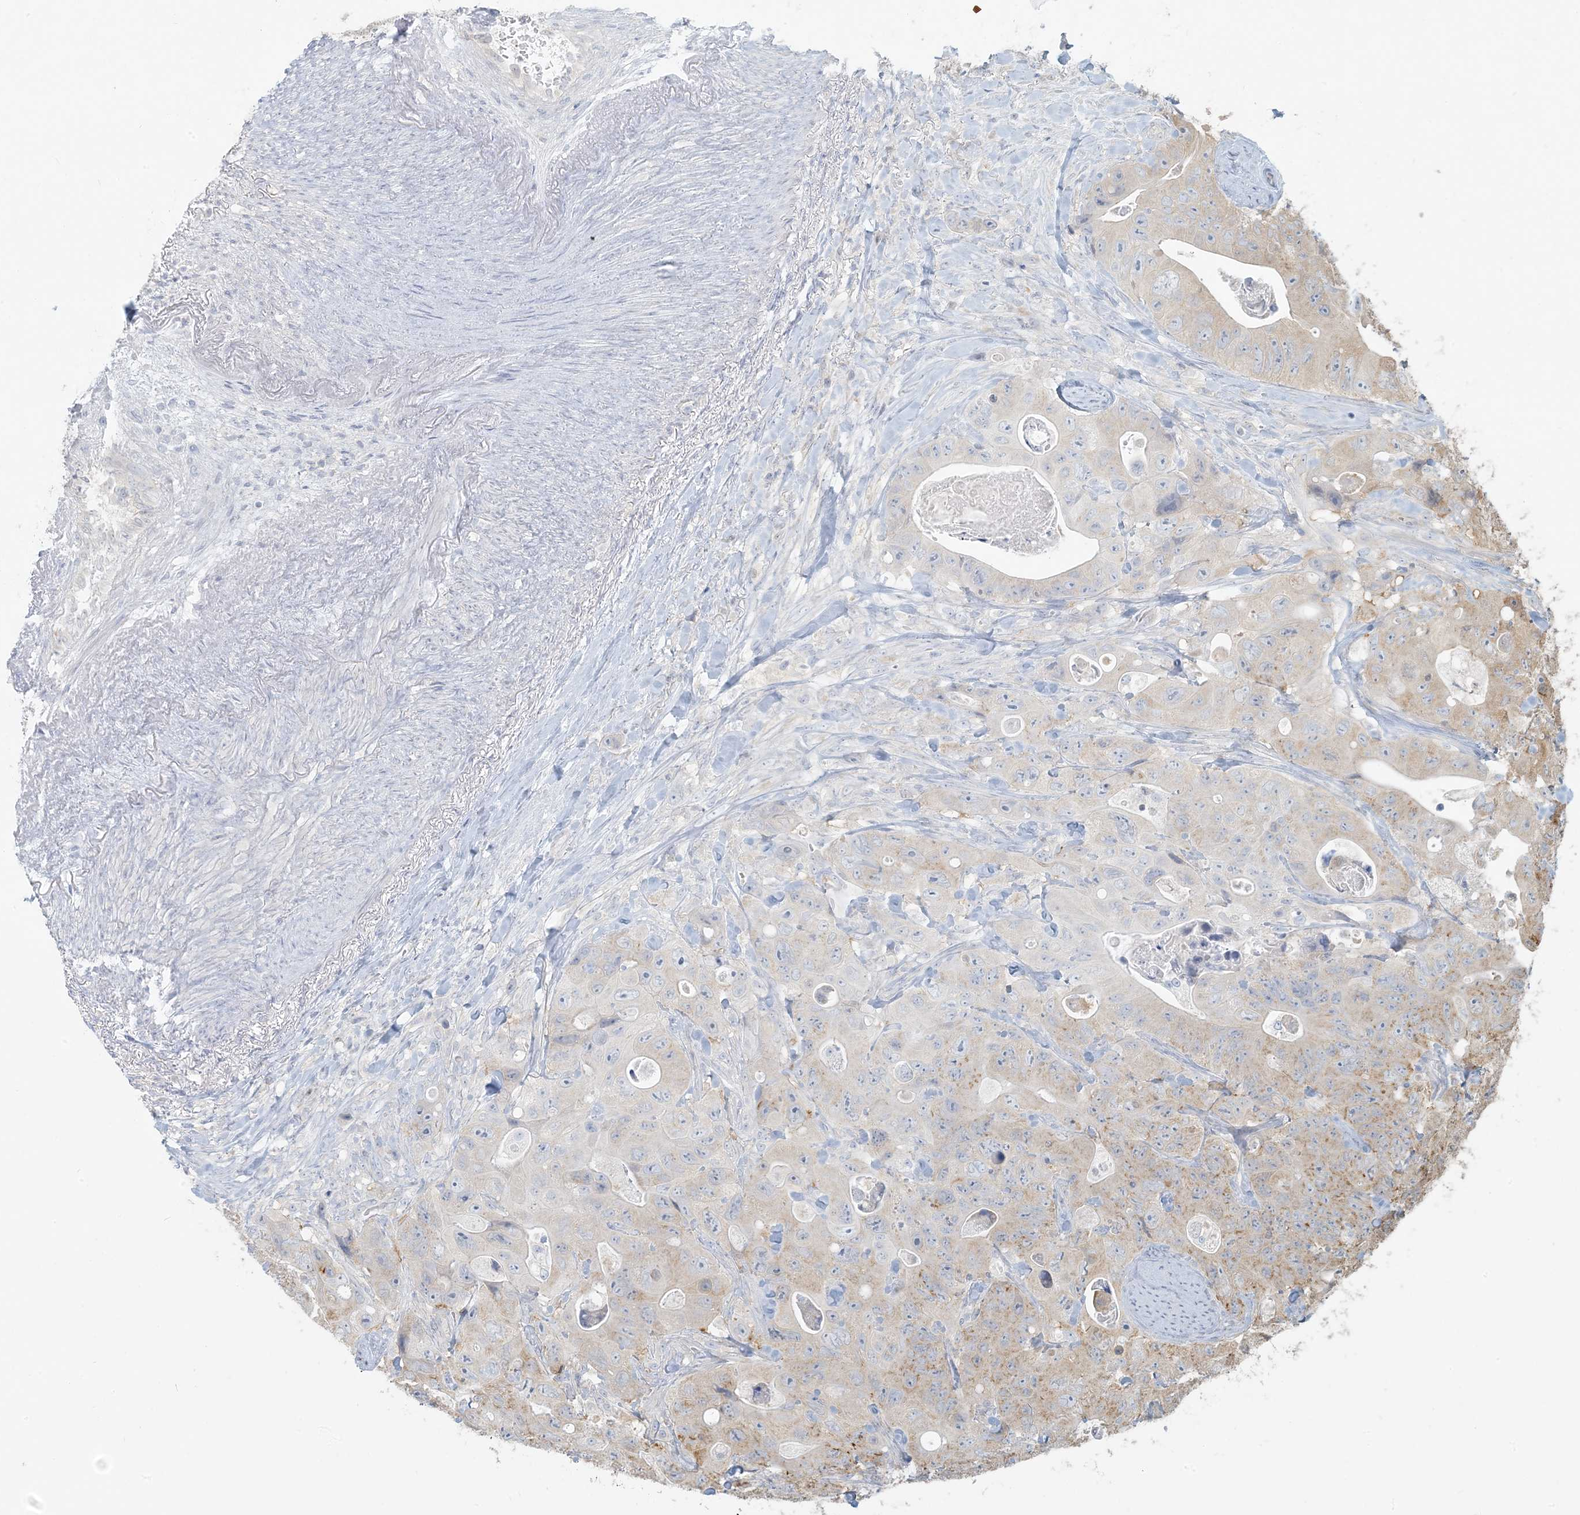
{"staining": {"intensity": "weak", "quantity": "<25%", "location": "cytoplasmic/membranous"}, "tissue": "colorectal cancer", "cell_type": "Tumor cells", "image_type": "cancer", "snomed": [{"axis": "morphology", "description": "Adenocarcinoma, NOS"}, {"axis": "topography", "description": "Colon"}], "caption": "Colorectal adenocarcinoma stained for a protein using immunohistochemistry (IHC) reveals no staining tumor cells.", "gene": "HACL1", "patient": {"sex": "female", "age": 46}}